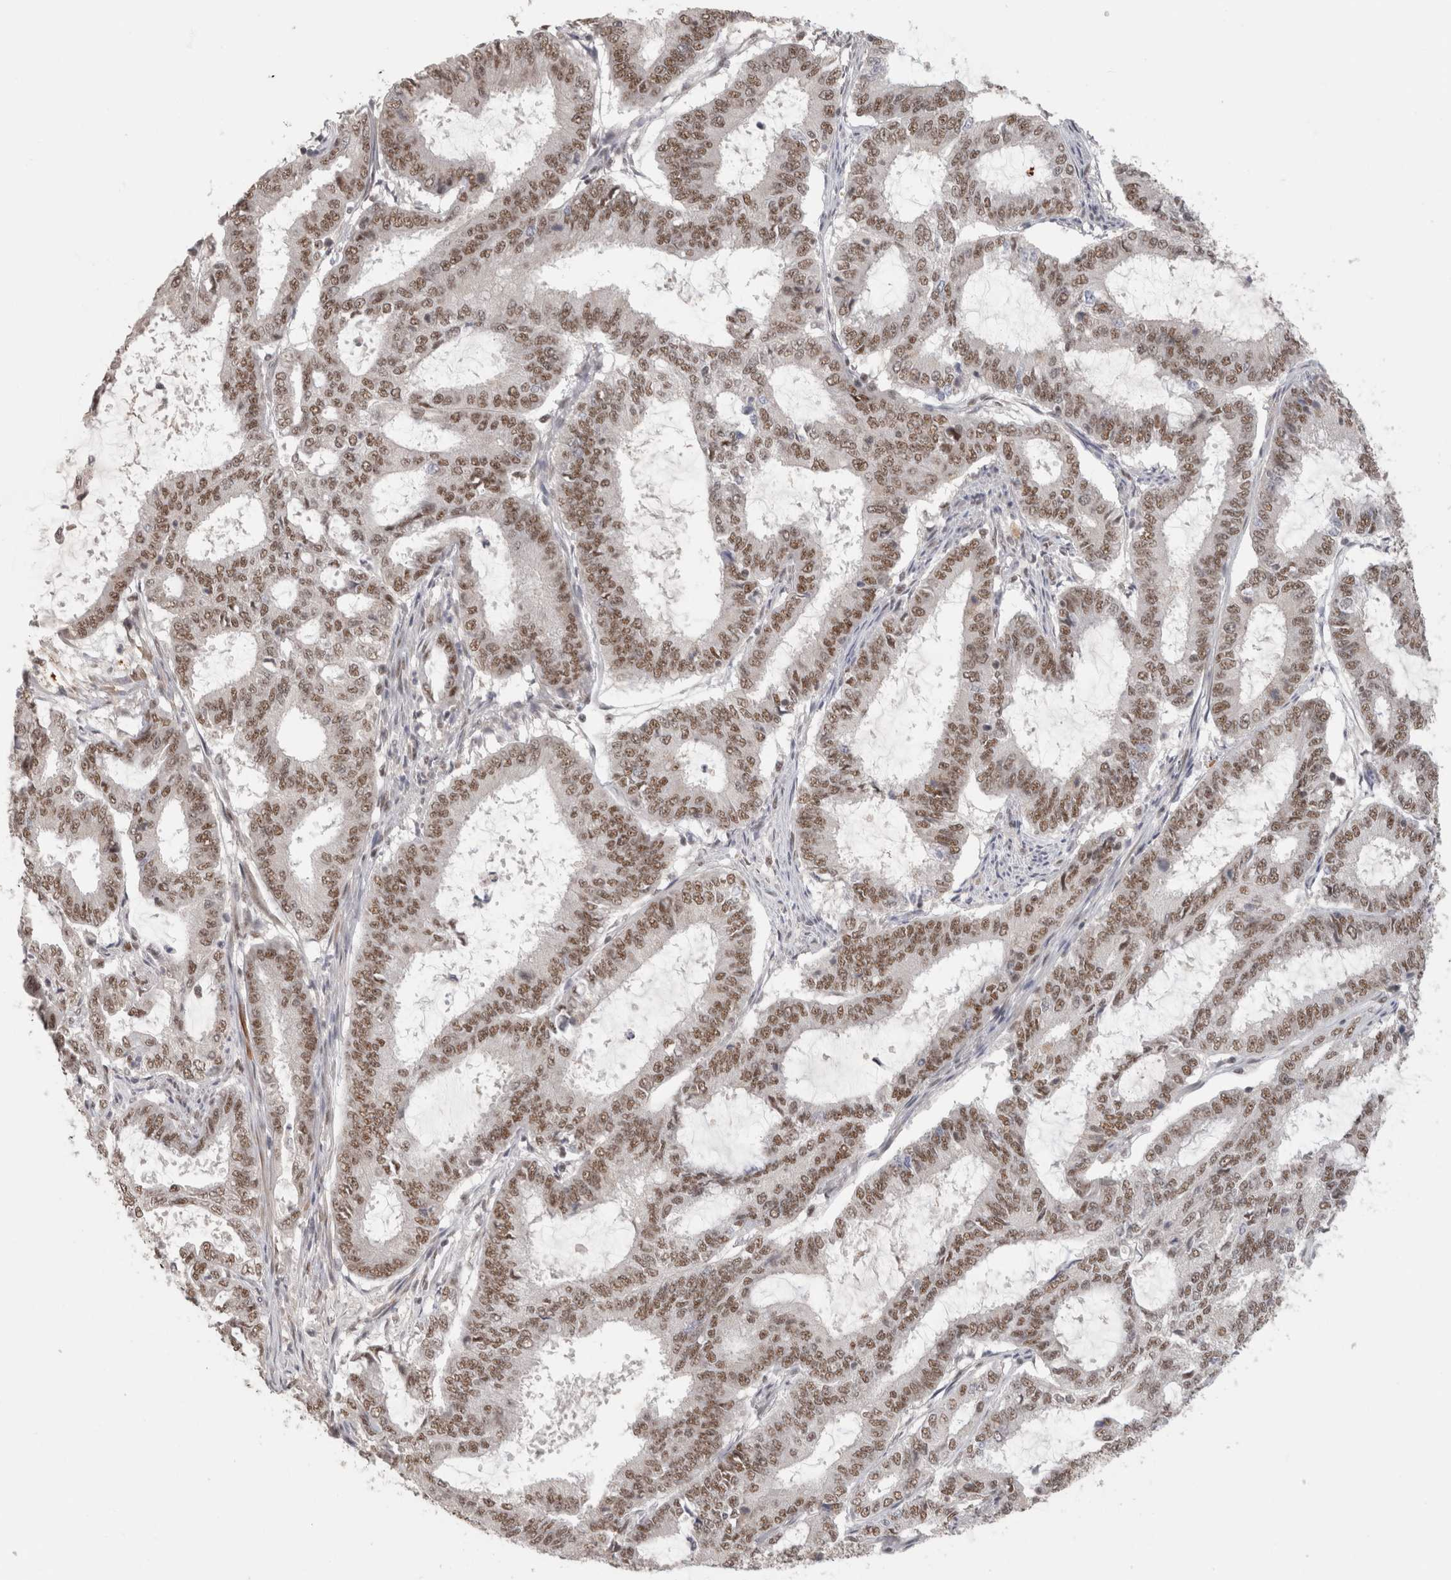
{"staining": {"intensity": "moderate", "quantity": ">75%", "location": "nuclear"}, "tissue": "endometrial cancer", "cell_type": "Tumor cells", "image_type": "cancer", "snomed": [{"axis": "morphology", "description": "Adenocarcinoma, NOS"}, {"axis": "topography", "description": "Endometrium"}], "caption": "DAB immunohistochemical staining of endometrial adenocarcinoma reveals moderate nuclear protein staining in about >75% of tumor cells. (Brightfield microscopy of DAB IHC at high magnification).", "gene": "ZNF830", "patient": {"sex": "female", "age": 51}}